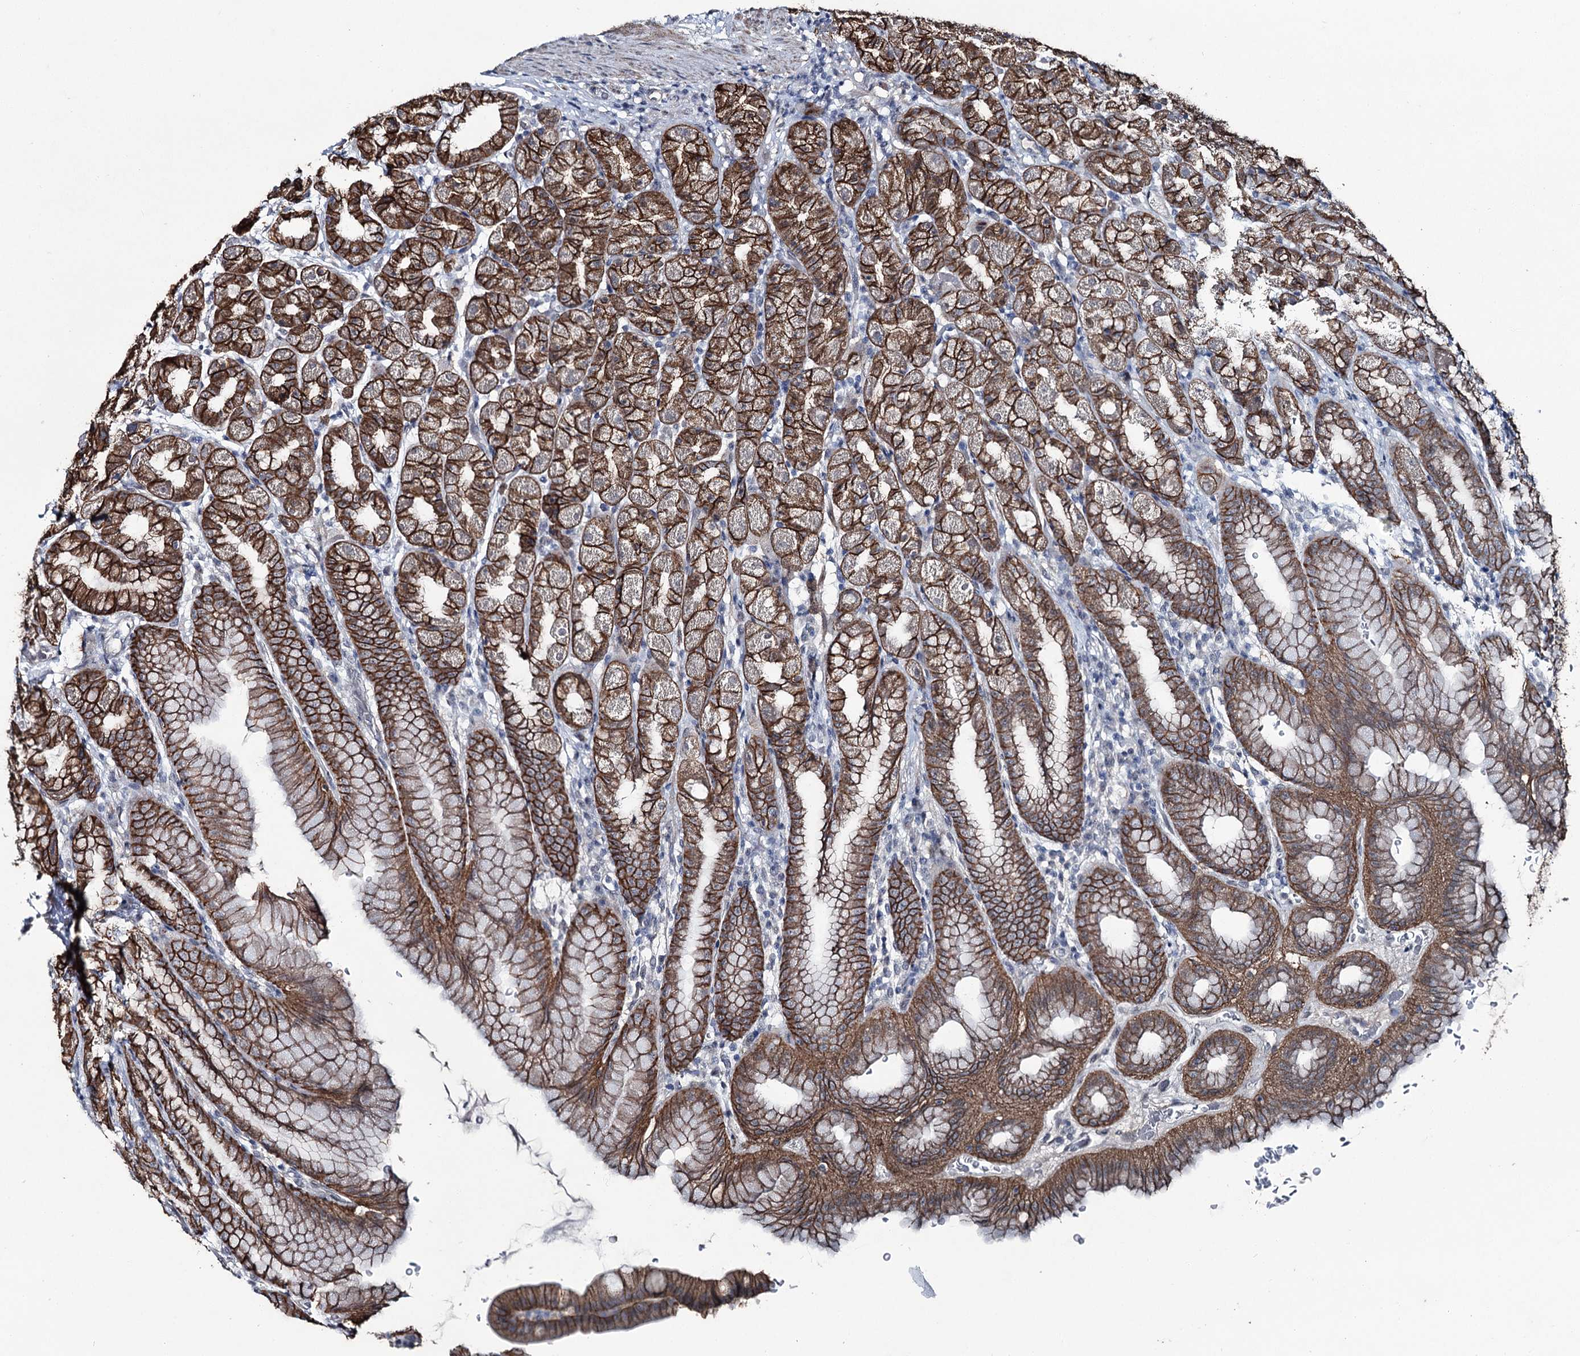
{"staining": {"intensity": "strong", "quantity": ">75%", "location": "cytoplasmic/membranous"}, "tissue": "stomach", "cell_type": "Glandular cells", "image_type": "normal", "snomed": [{"axis": "morphology", "description": "Normal tissue, NOS"}, {"axis": "topography", "description": "Stomach, upper"}], "caption": "Protein staining of benign stomach displays strong cytoplasmic/membranous expression in approximately >75% of glandular cells. The staining is performed using DAB brown chromogen to label protein expression. The nuclei are counter-stained blue using hematoxylin.", "gene": "FAM120B", "patient": {"sex": "male", "age": 68}}